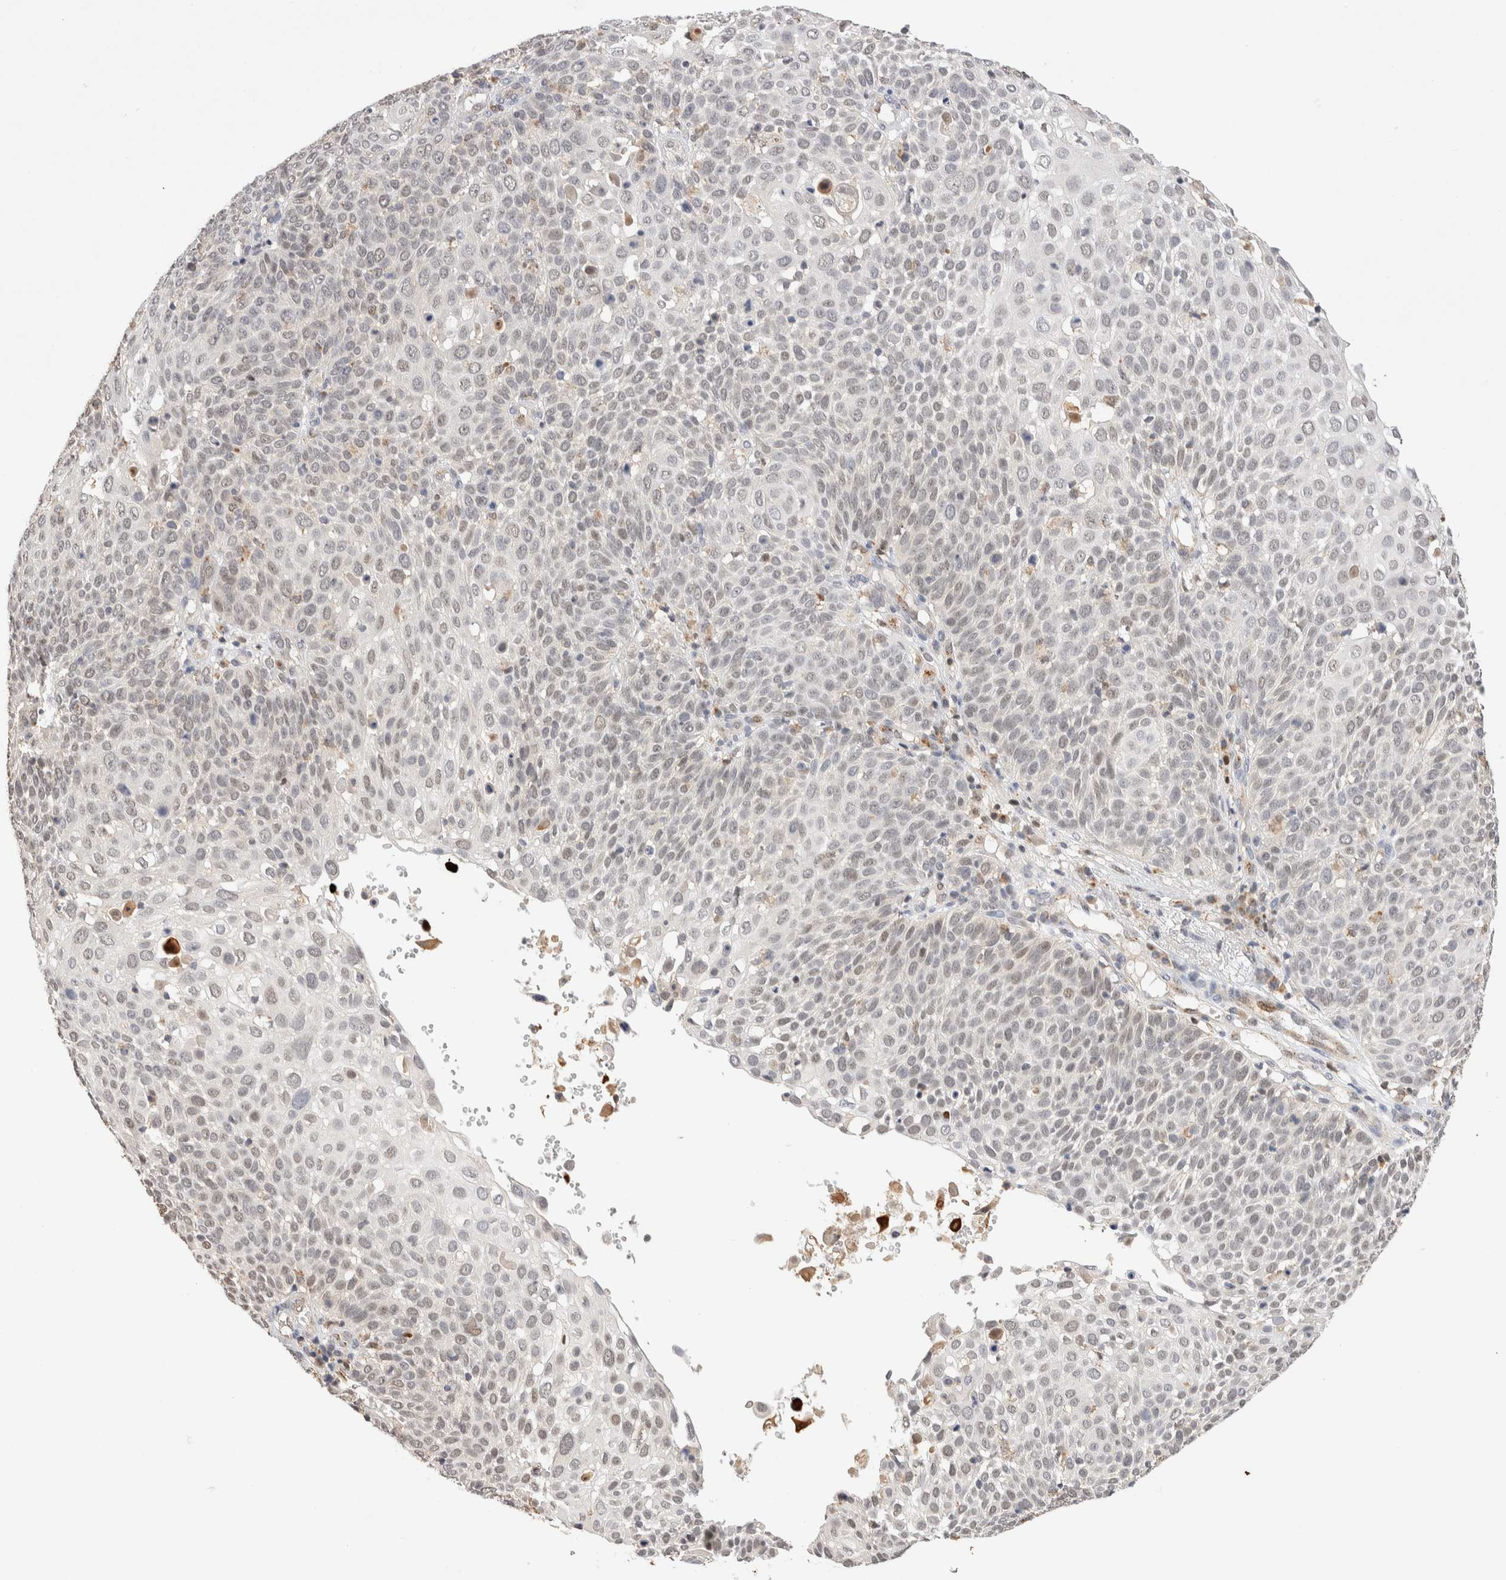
{"staining": {"intensity": "negative", "quantity": "none", "location": "none"}, "tissue": "cervical cancer", "cell_type": "Tumor cells", "image_type": "cancer", "snomed": [{"axis": "morphology", "description": "Squamous cell carcinoma, NOS"}, {"axis": "topography", "description": "Cervix"}], "caption": "This is an immunohistochemistry (IHC) histopathology image of cervical squamous cell carcinoma. There is no staining in tumor cells.", "gene": "NSMAF", "patient": {"sex": "female", "age": 74}}